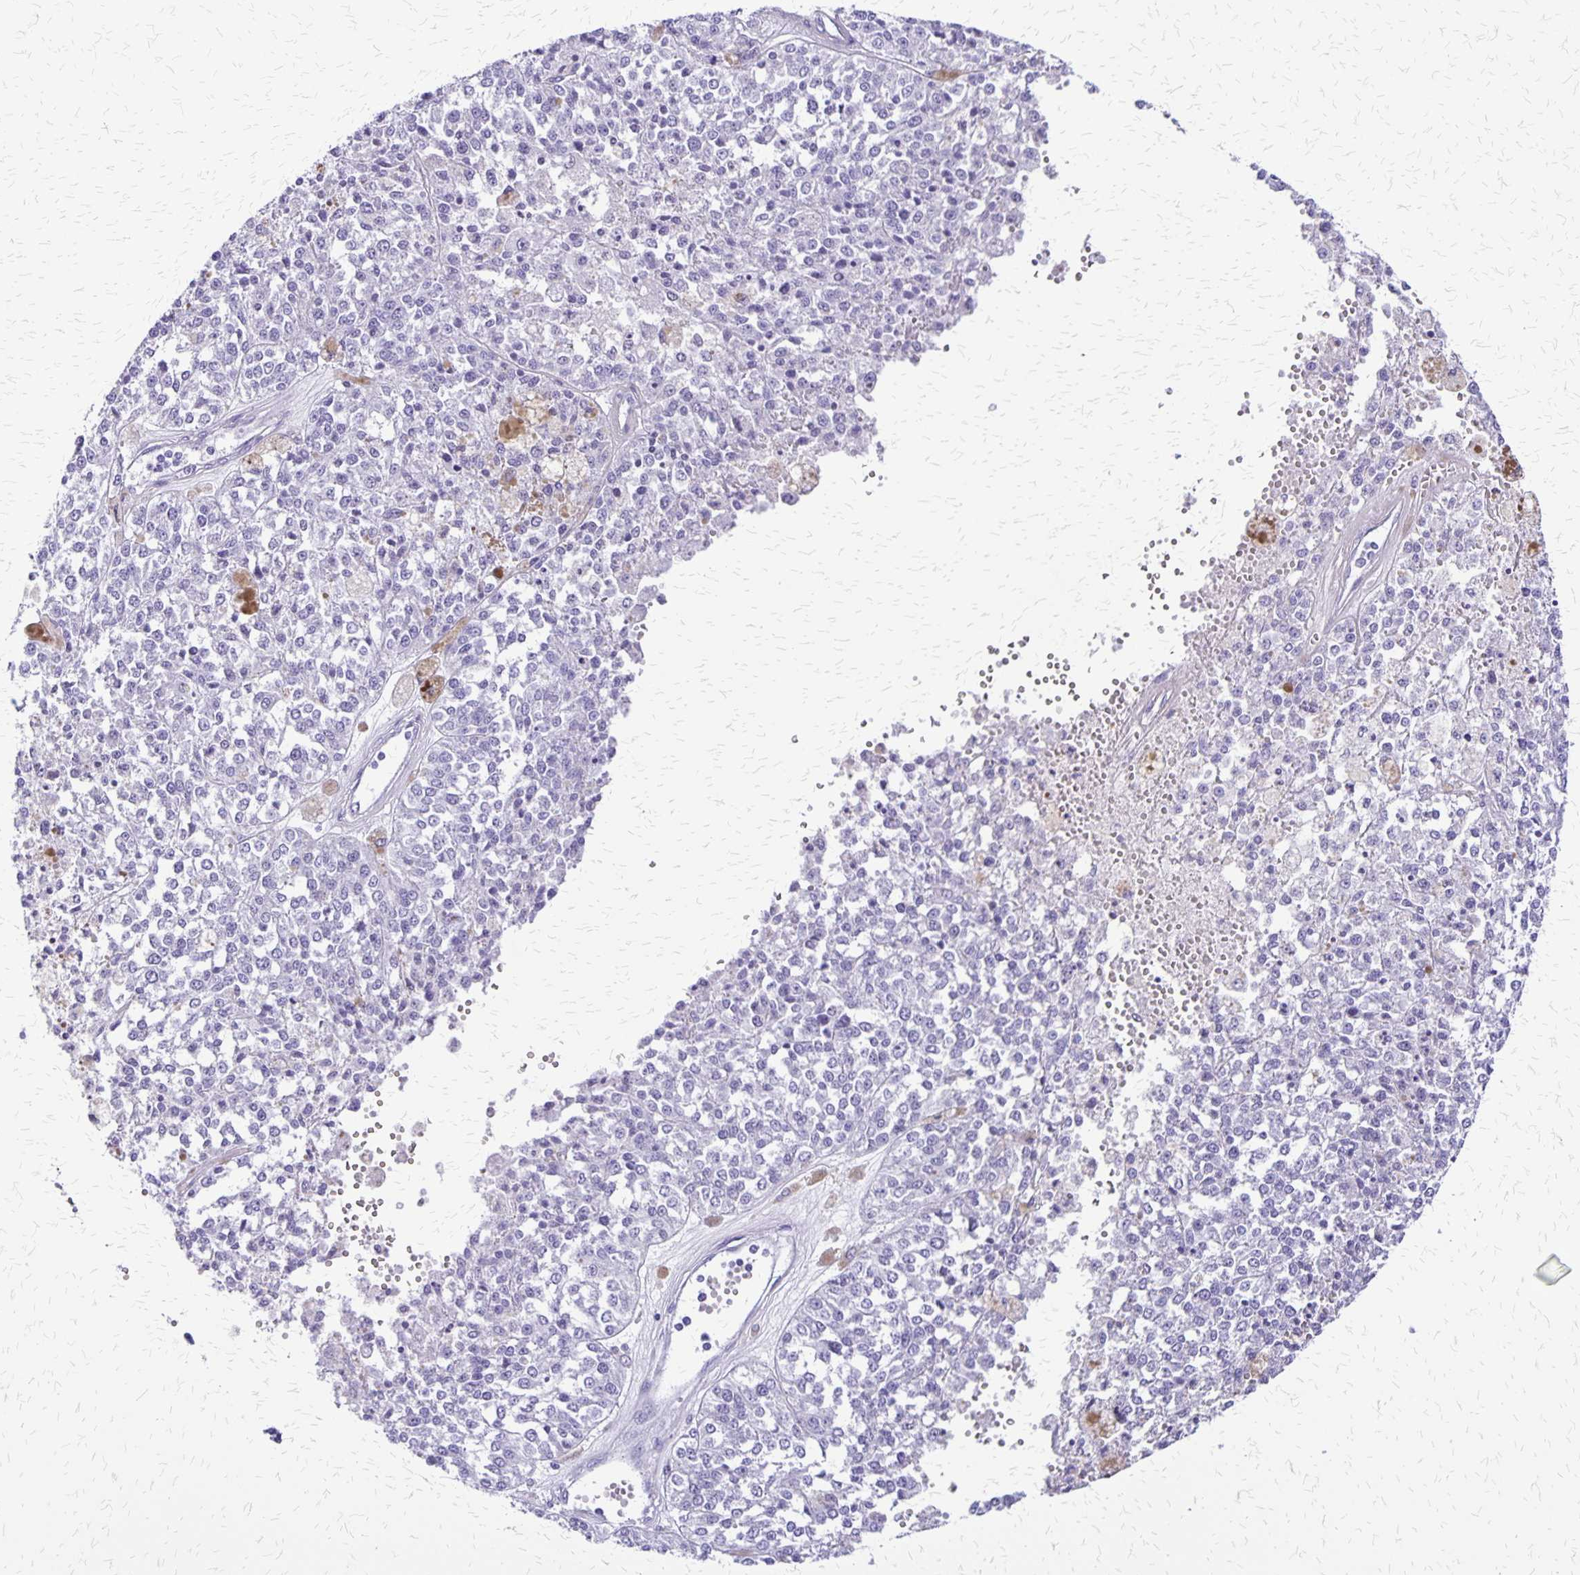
{"staining": {"intensity": "negative", "quantity": "none", "location": "none"}, "tissue": "melanoma", "cell_type": "Tumor cells", "image_type": "cancer", "snomed": [{"axis": "morphology", "description": "Malignant melanoma, Metastatic site"}, {"axis": "topography", "description": "Lymph node"}], "caption": "Immunohistochemistry photomicrograph of human malignant melanoma (metastatic site) stained for a protein (brown), which demonstrates no positivity in tumor cells.", "gene": "SLC13A2", "patient": {"sex": "female", "age": 64}}